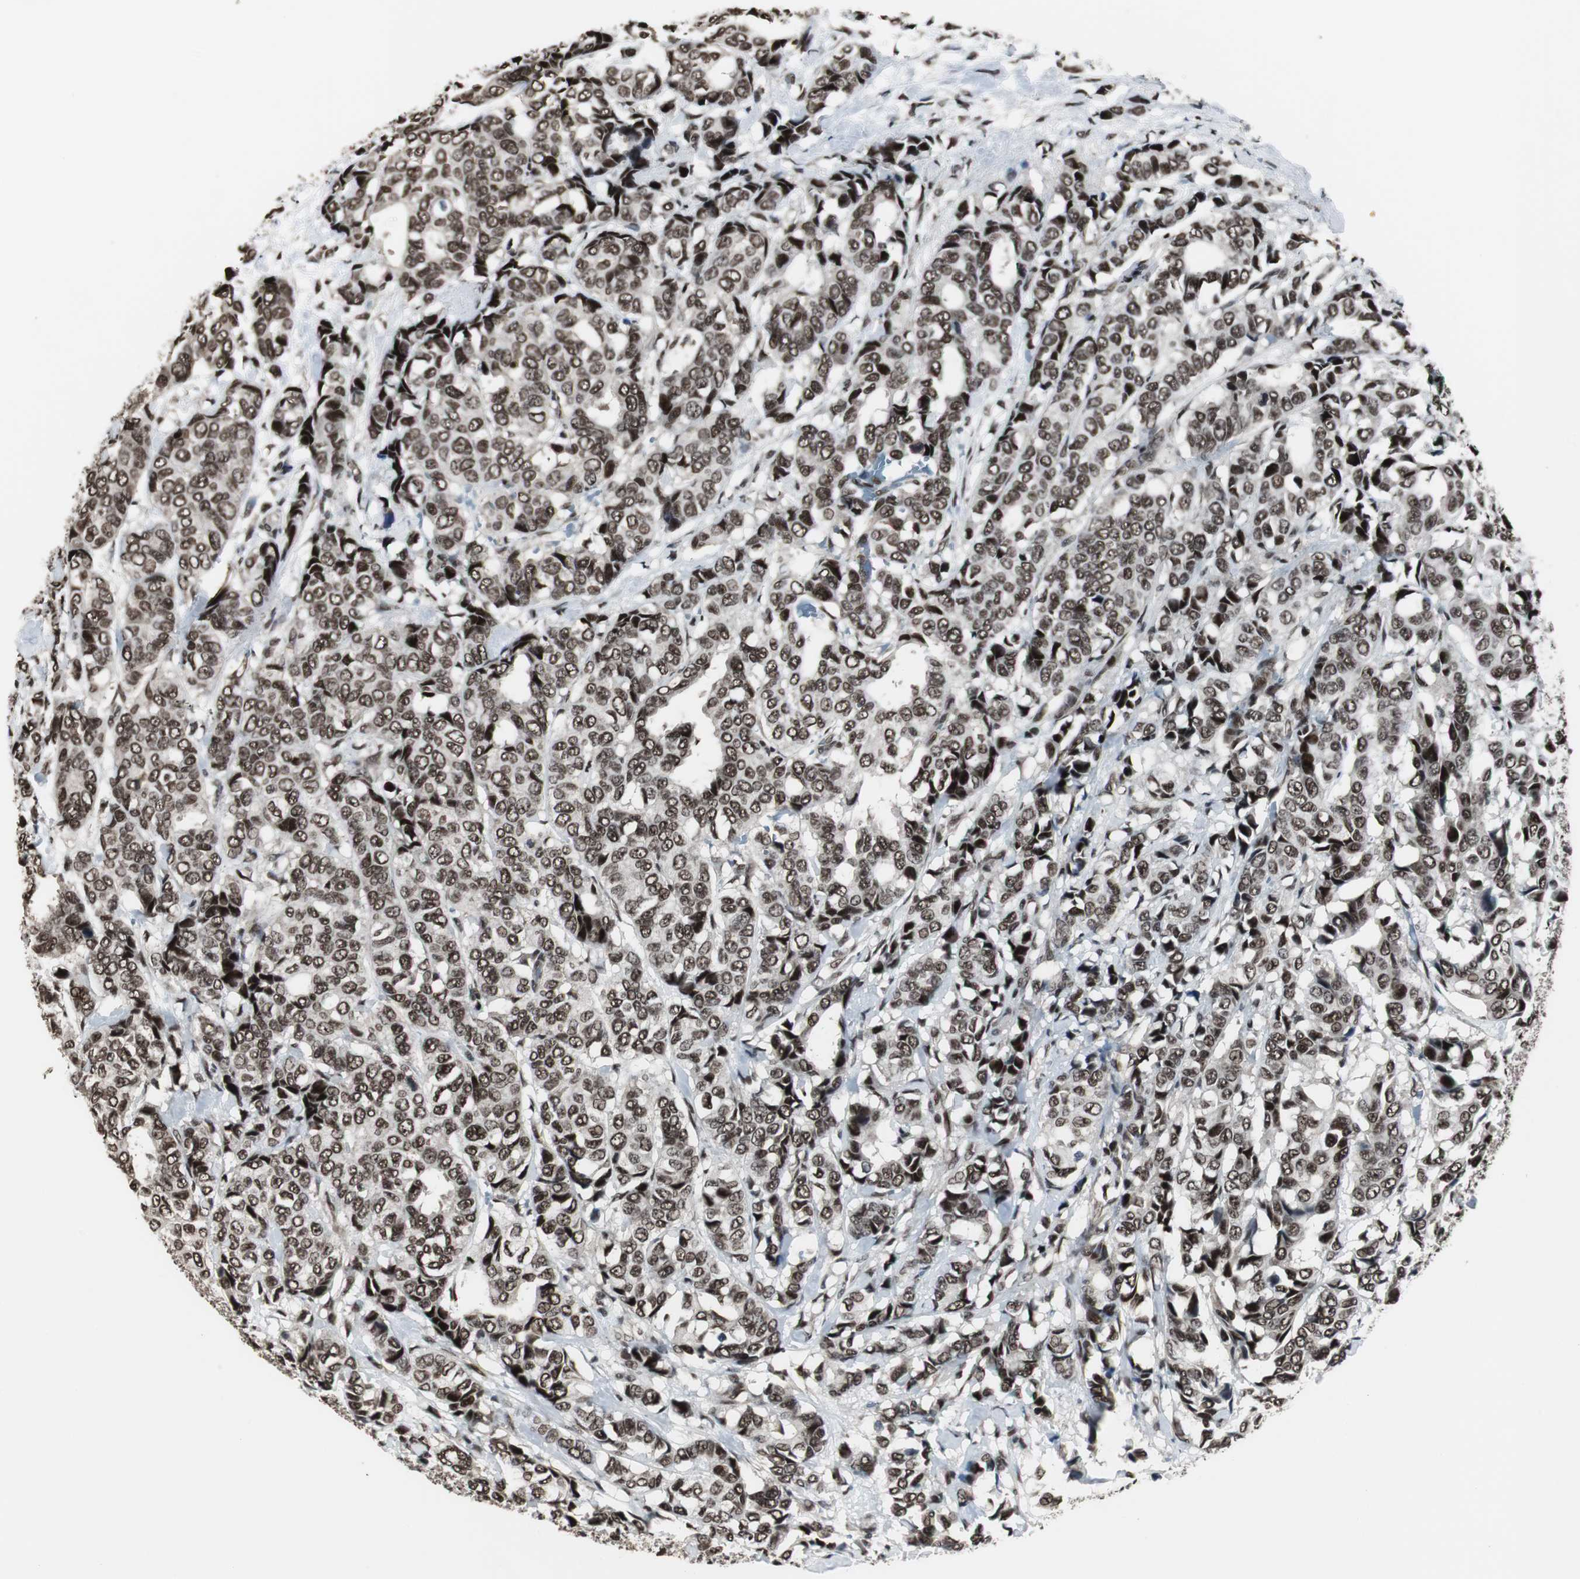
{"staining": {"intensity": "strong", "quantity": ">75%", "location": "nuclear"}, "tissue": "breast cancer", "cell_type": "Tumor cells", "image_type": "cancer", "snomed": [{"axis": "morphology", "description": "Duct carcinoma"}, {"axis": "topography", "description": "Breast"}], "caption": "Human infiltrating ductal carcinoma (breast) stained with a protein marker demonstrates strong staining in tumor cells.", "gene": "CDK9", "patient": {"sex": "female", "age": 87}}